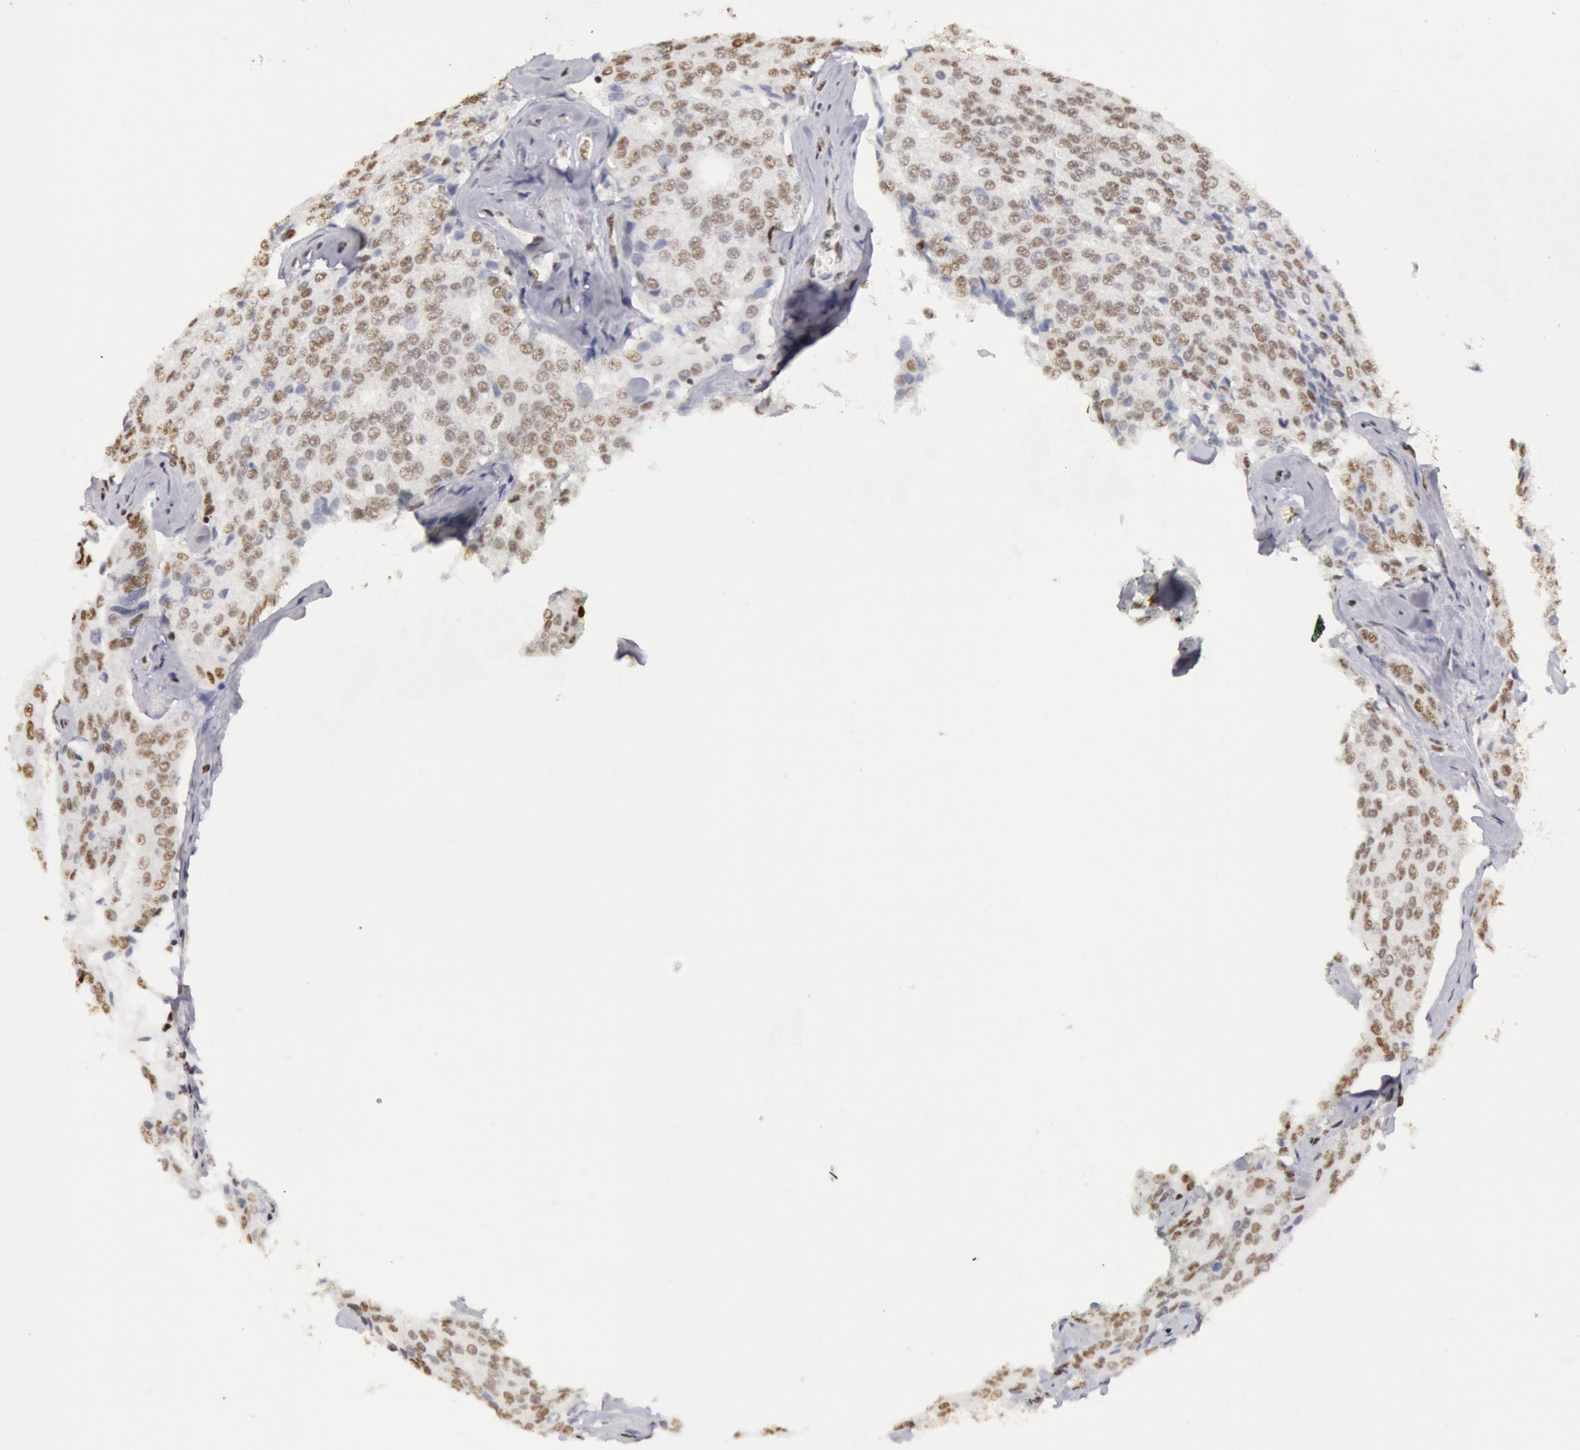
{"staining": {"intensity": "weak", "quantity": "25%-75%", "location": "nuclear"}, "tissue": "prostate cancer", "cell_type": "Tumor cells", "image_type": "cancer", "snomed": [{"axis": "morphology", "description": "Adenocarcinoma, High grade"}, {"axis": "topography", "description": "Prostate"}], "caption": "The photomicrograph reveals immunohistochemical staining of prostate adenocarcinoma (high-grade). There is weak nuclear expression is present in approximately 25%-75% of tumor cells. Nuclei are stained in blue.", "gene": "HNRNPH2", "patient": {"sex": "male", "age": 64}}